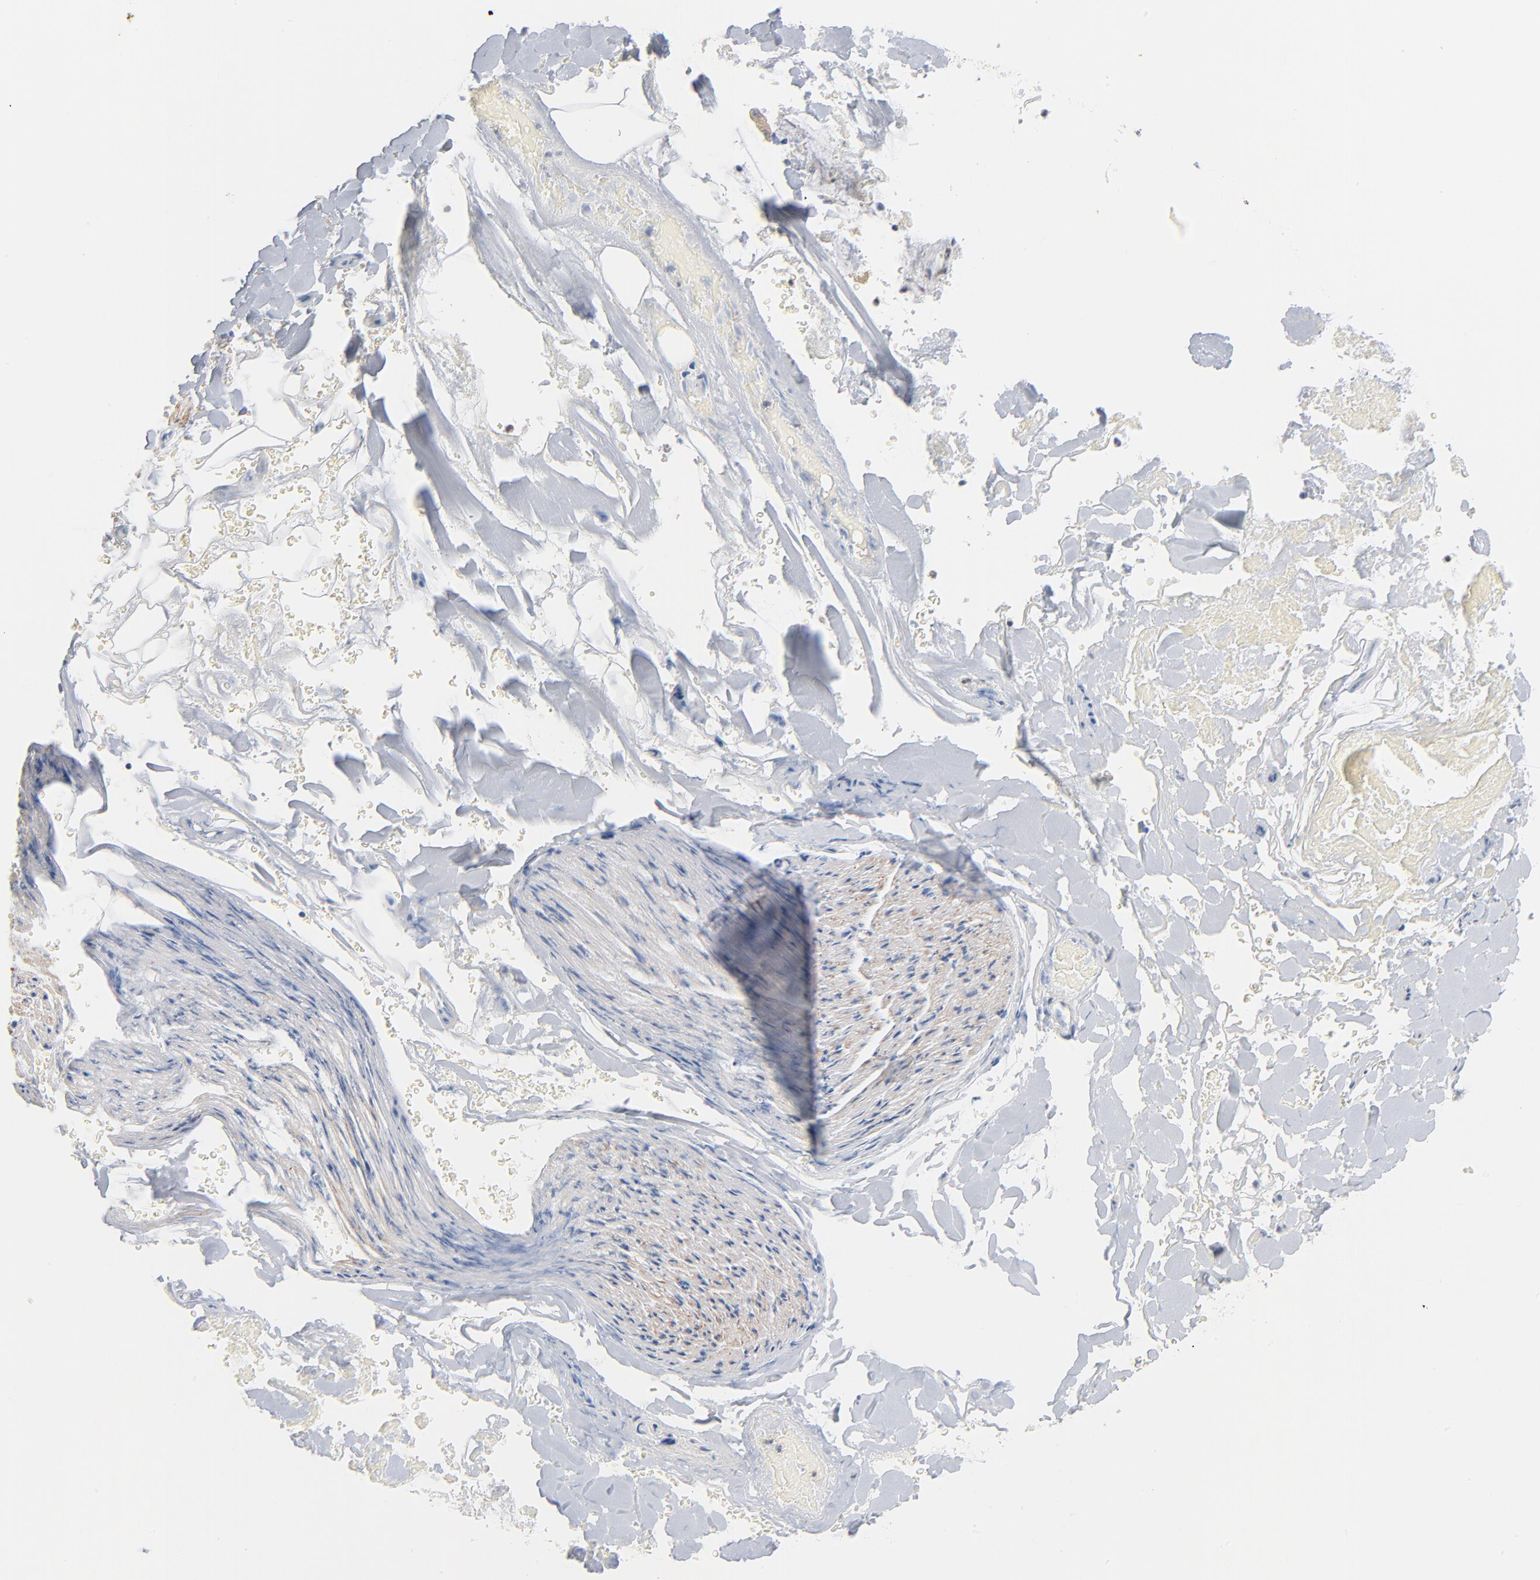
{"staining": {"intensity": "negative", "quantity": "none", "location": "none"}, "tissue": "adipose tissue", "cell_type": "Adipocytes", "image_type": "normal", "snomed": [{"axis": "morphology", "description": "Normal tissue, NOS"}, {"axis": "morphology", "description": "Cholangiocarcinoma"}, {"axis": "topography", "description": "Liver"}, {"axis": "topography", "description": "Peripheral nerve tissue"}], "caption": "IHC image of normal human adipose tissue stained for a protein (brown), which demonstrates no positivity in adipocytes.", "gene": "IFT43", "patient": {"sex": "male", "age": 50}}